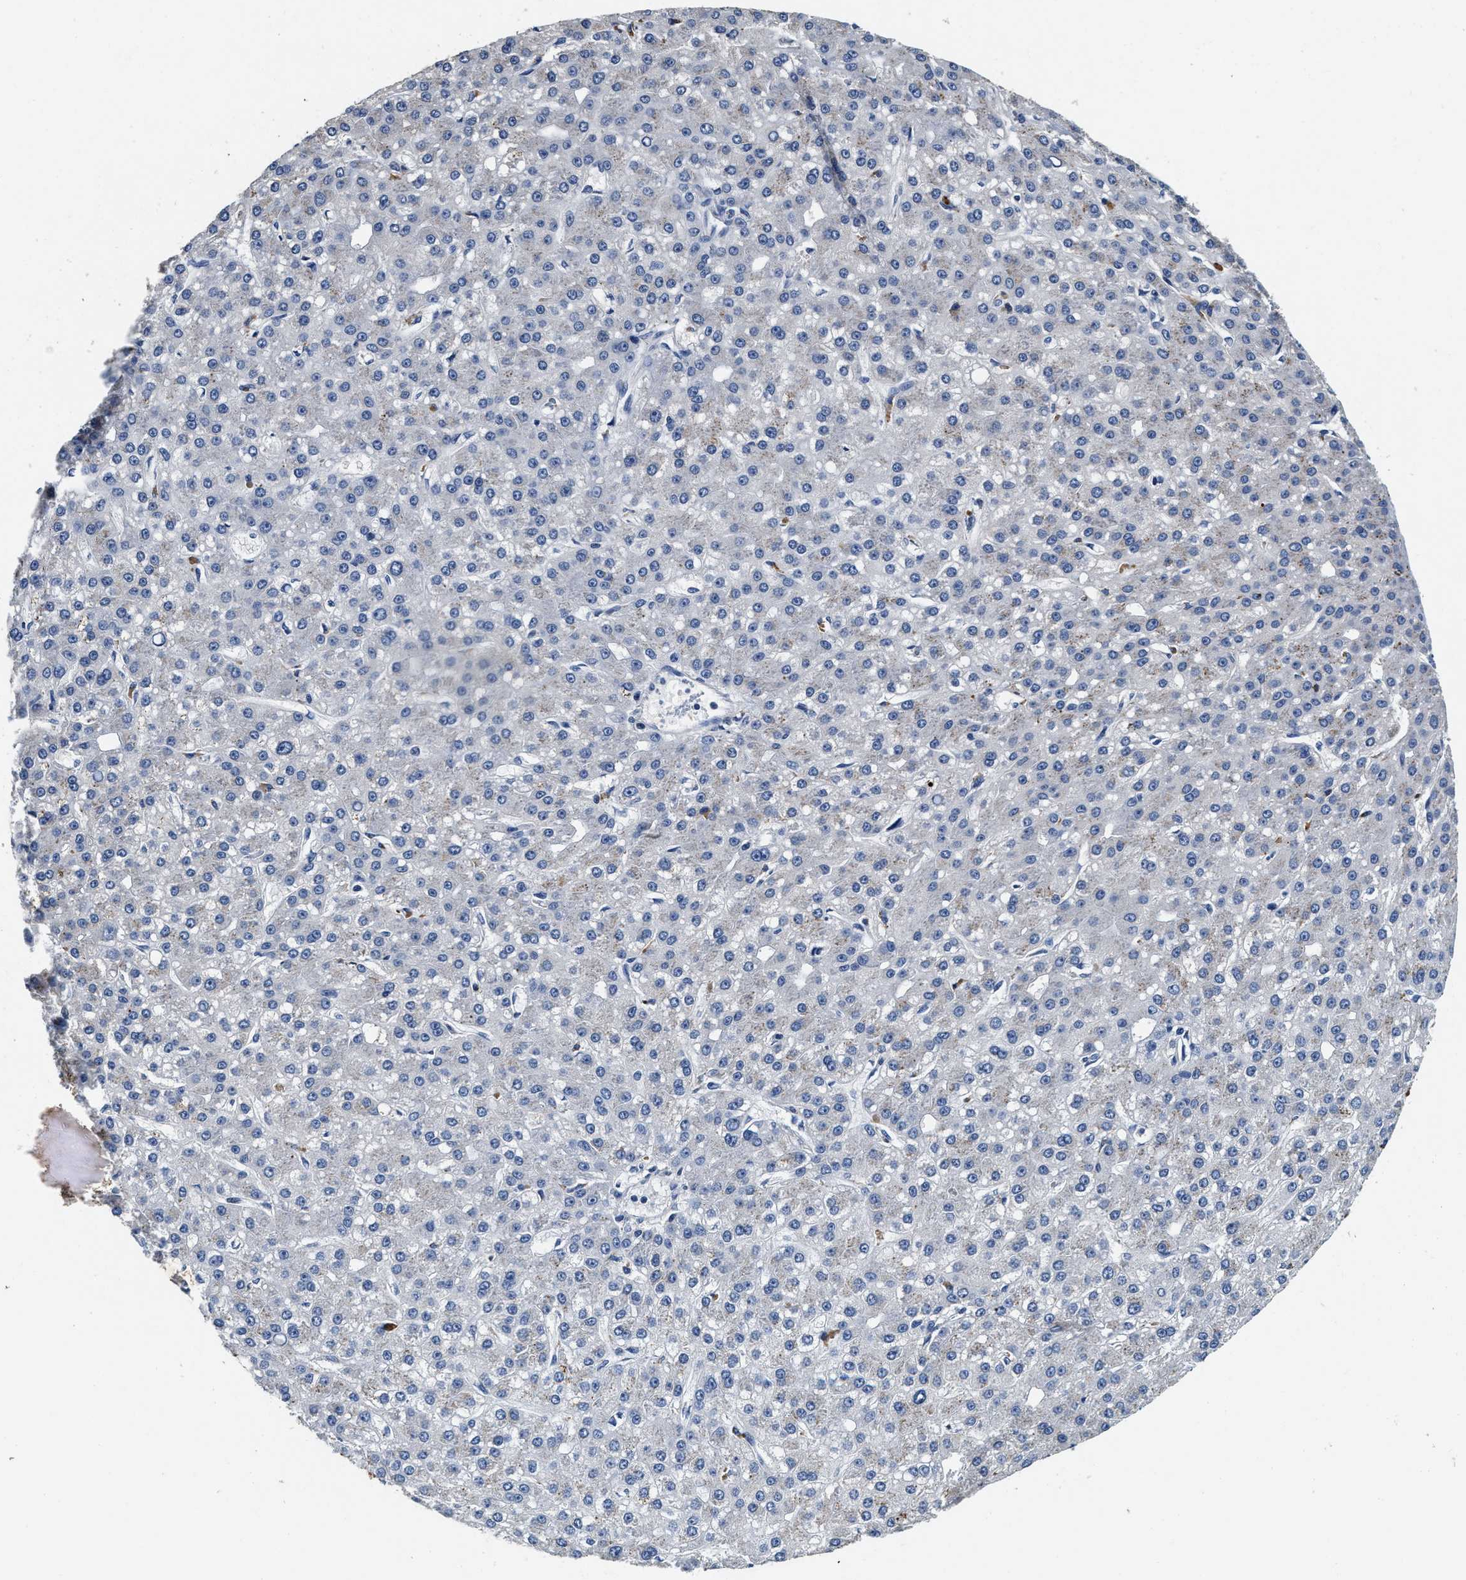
{"staining": {"intensity": "negative", "quantity": "none", "location": "none"}, "tissue": "liver cancer", "cell_type": "Tumor cells", "image_type": "cancer", "snomed": [{"axis": "morphology", "description": "Carcinoma, Hepatocellular, NOS"}, {"axis": "topography", "description": "Liver"}], "caption": "There is no significant staining in tumor cells of liver cancer (hepatocellular carcinoma).", "gene": "ANKIB1", "patient": {"sex": "male", "age": 67}}